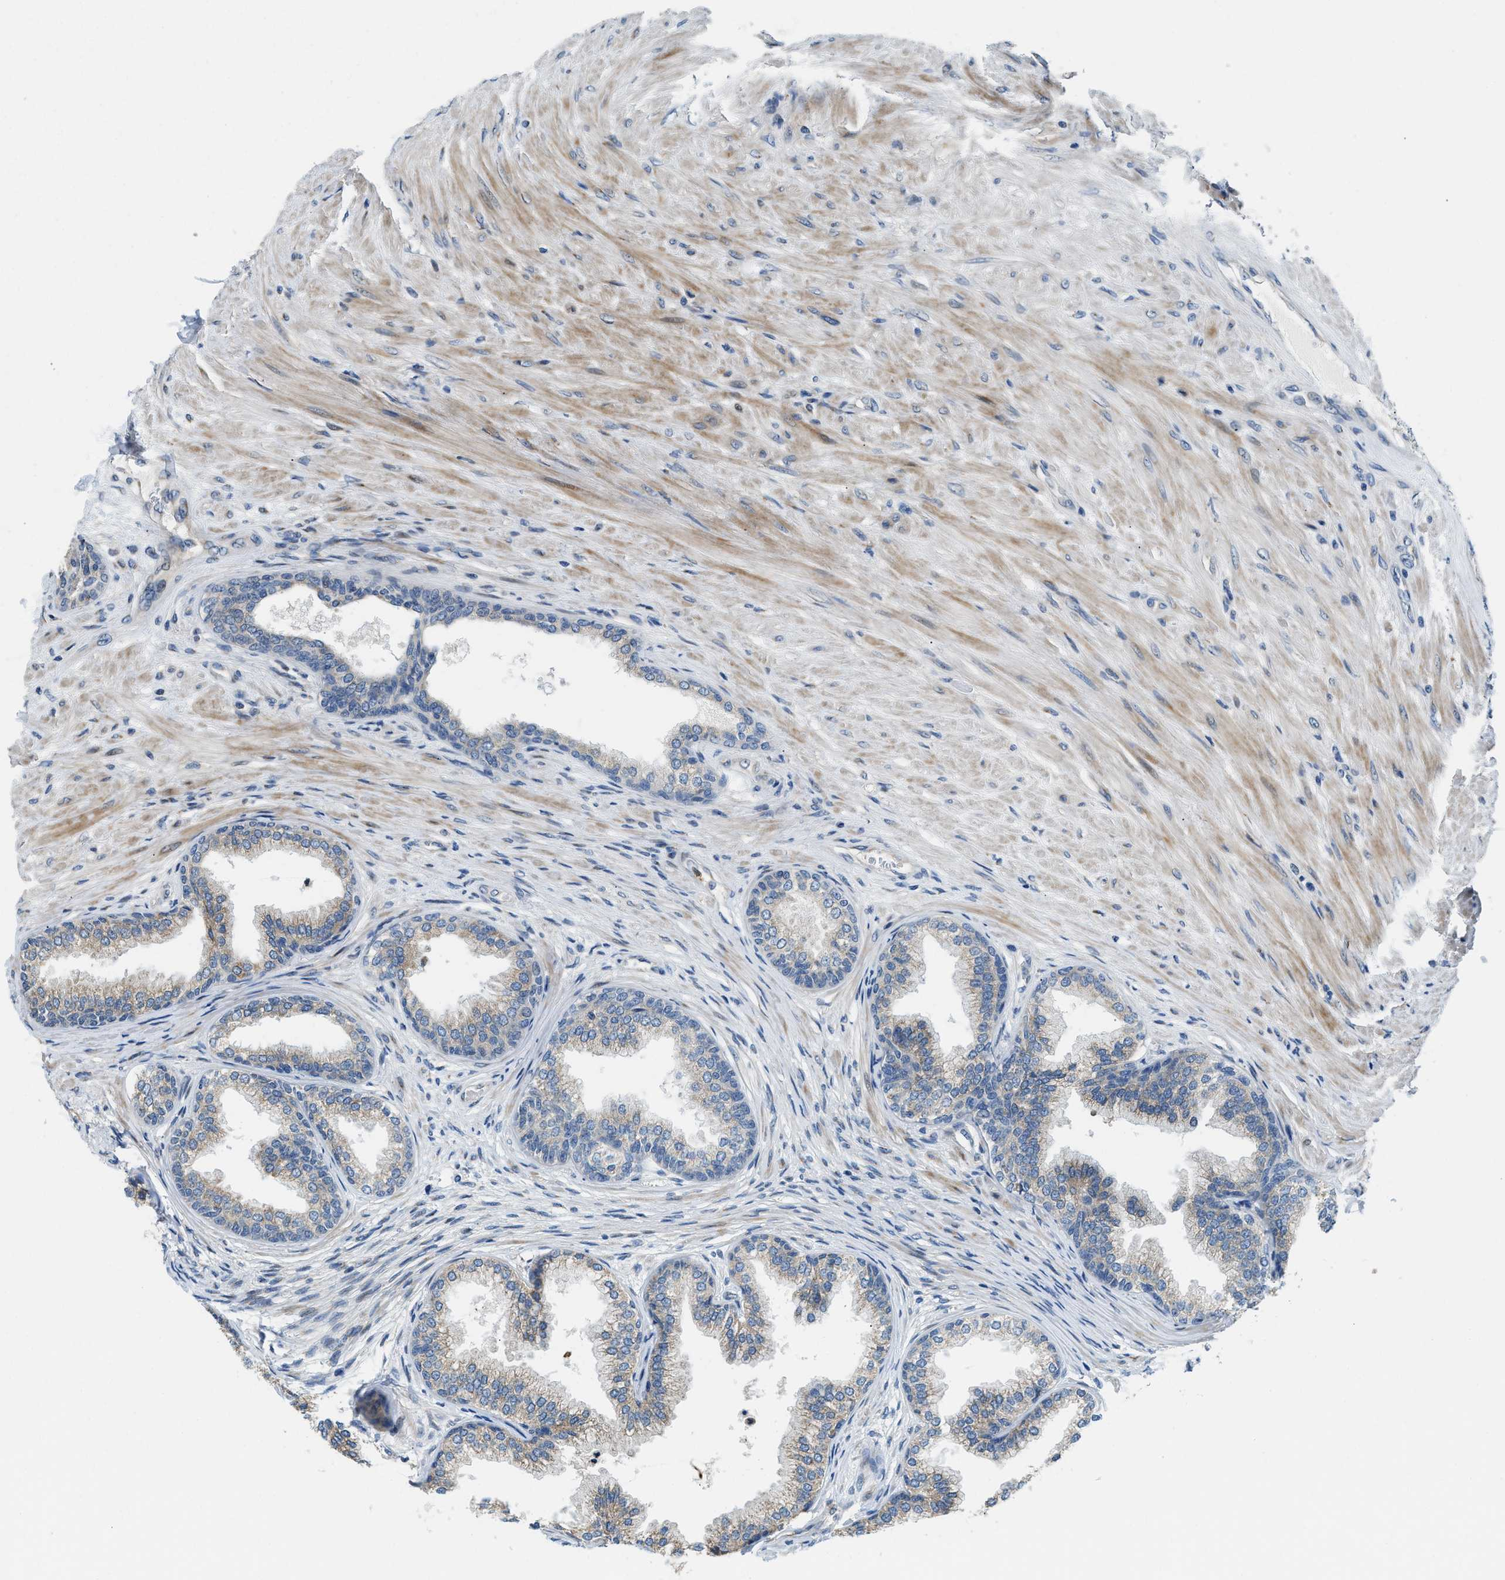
{"staining": {"intensity": "weak", "quantity": "25%-75%", "location": "cytoplasmic/membranous"}, "tissue": "prostate", "cell_type": "Glandular cells", "image_type": "normal", "snomed": [{"axis": "morphology", "description": "Normal tissue, NOS"}, {"axis": "topography", "description": "Prostate"}], "caption": "Weak cytoplasmic/membranous staining is present in about 25%-75% of glandular cells in benign prostate. Immunohistochemistry stains the protein in brown and the nuclei are stained blue.", "gene": "FUT8", "patient": {"sex": "male", "age": 76}}